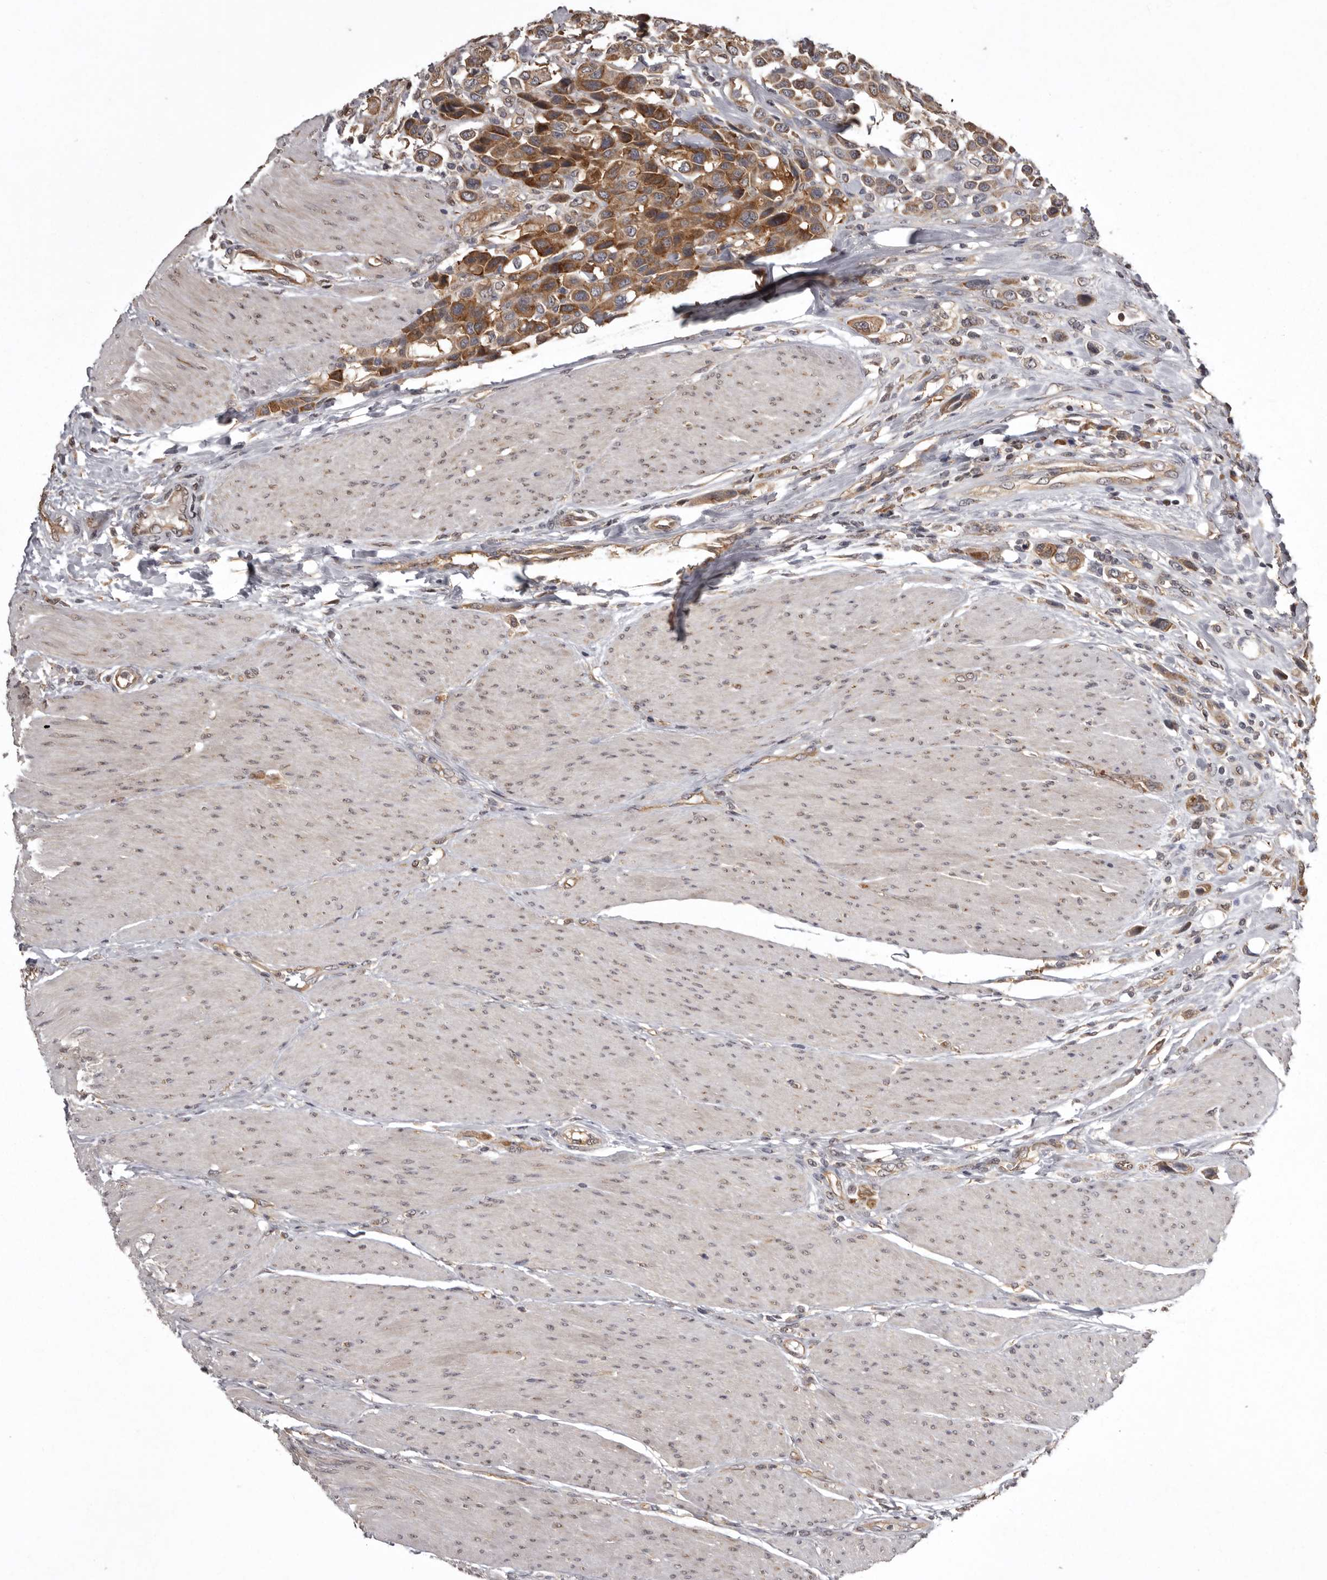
{"staining": {"intensity": "moderate", "quantity": ">75%", "location": "cytoplasmic/membranous"}, "tissue": "urothelial cancer", "cell_type": "Tumor cells", "image_type": "cancer", "snomed": [{"axis": "morphology", "description": "Urothelial carcinoma, High grade"}, {"axis": "topography", "description": "Urinary bladder"}], "caption": "Human urothelial cancer stained with a protein marker reveals moderate staining in tumor cells.", "gene": "DARS1", "patient": {"sex": "male", "age": 50}}